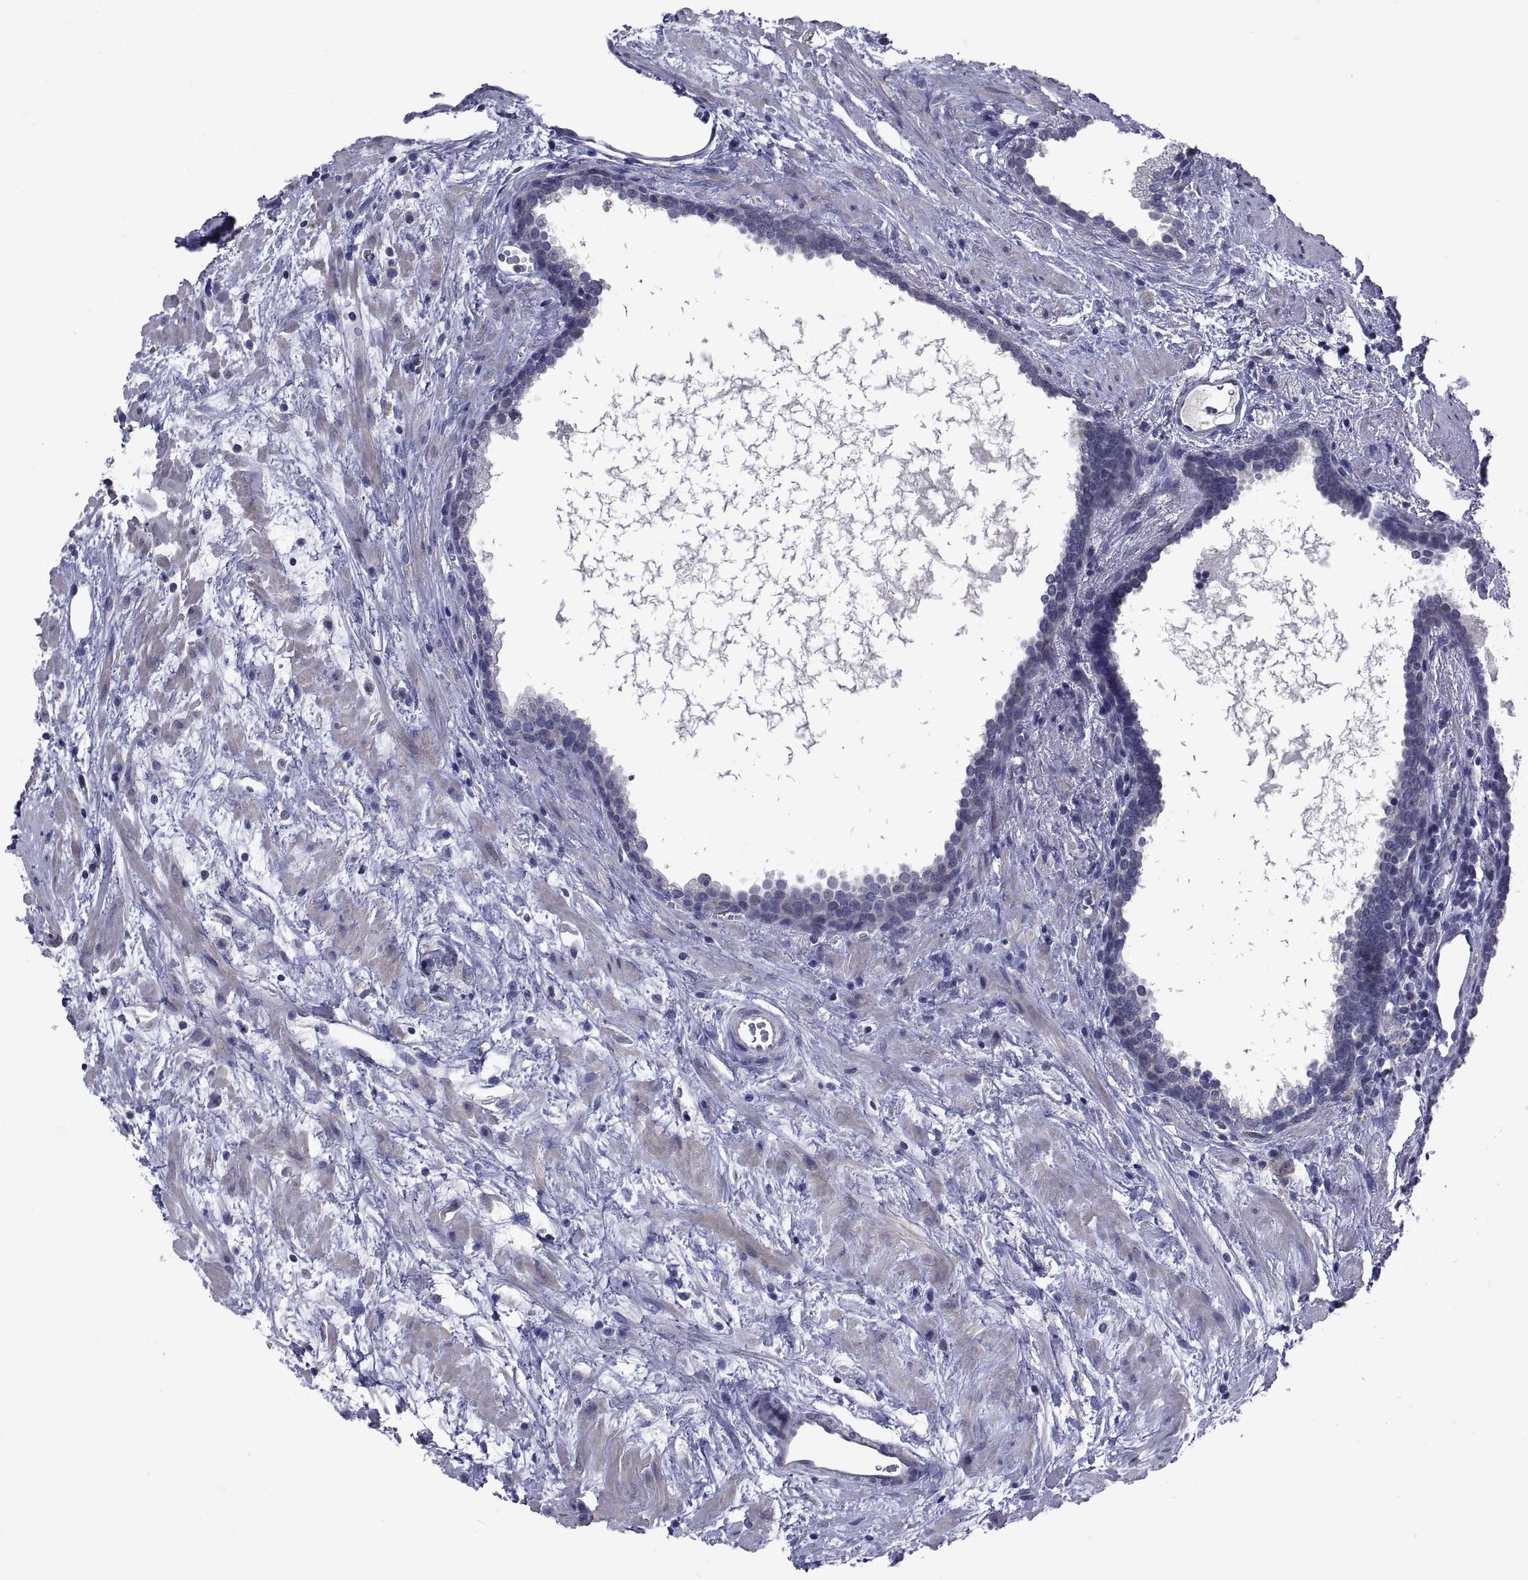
{"staining": {"intensity": "negative", "quantity": "none", "location": "none"}, "tissue": "prostate cancer", "cell_type": "Tumor cells", "image_type": "cancer", "snomed": [{"axis": "morphology", "description": "Adenocarcinoma, NOS"}, {"axis": "topography", "description": "Prostate and seminal vesicle, NOS"}], "caption": "Immunohistochemistry histopathology image of human prostate cancer (adenocarcinoma) stained for a protein (brown), which reveals no staining in tumor cells.", "gene": "NPTX2", "patient": {"sex": "male", "age": 63}}